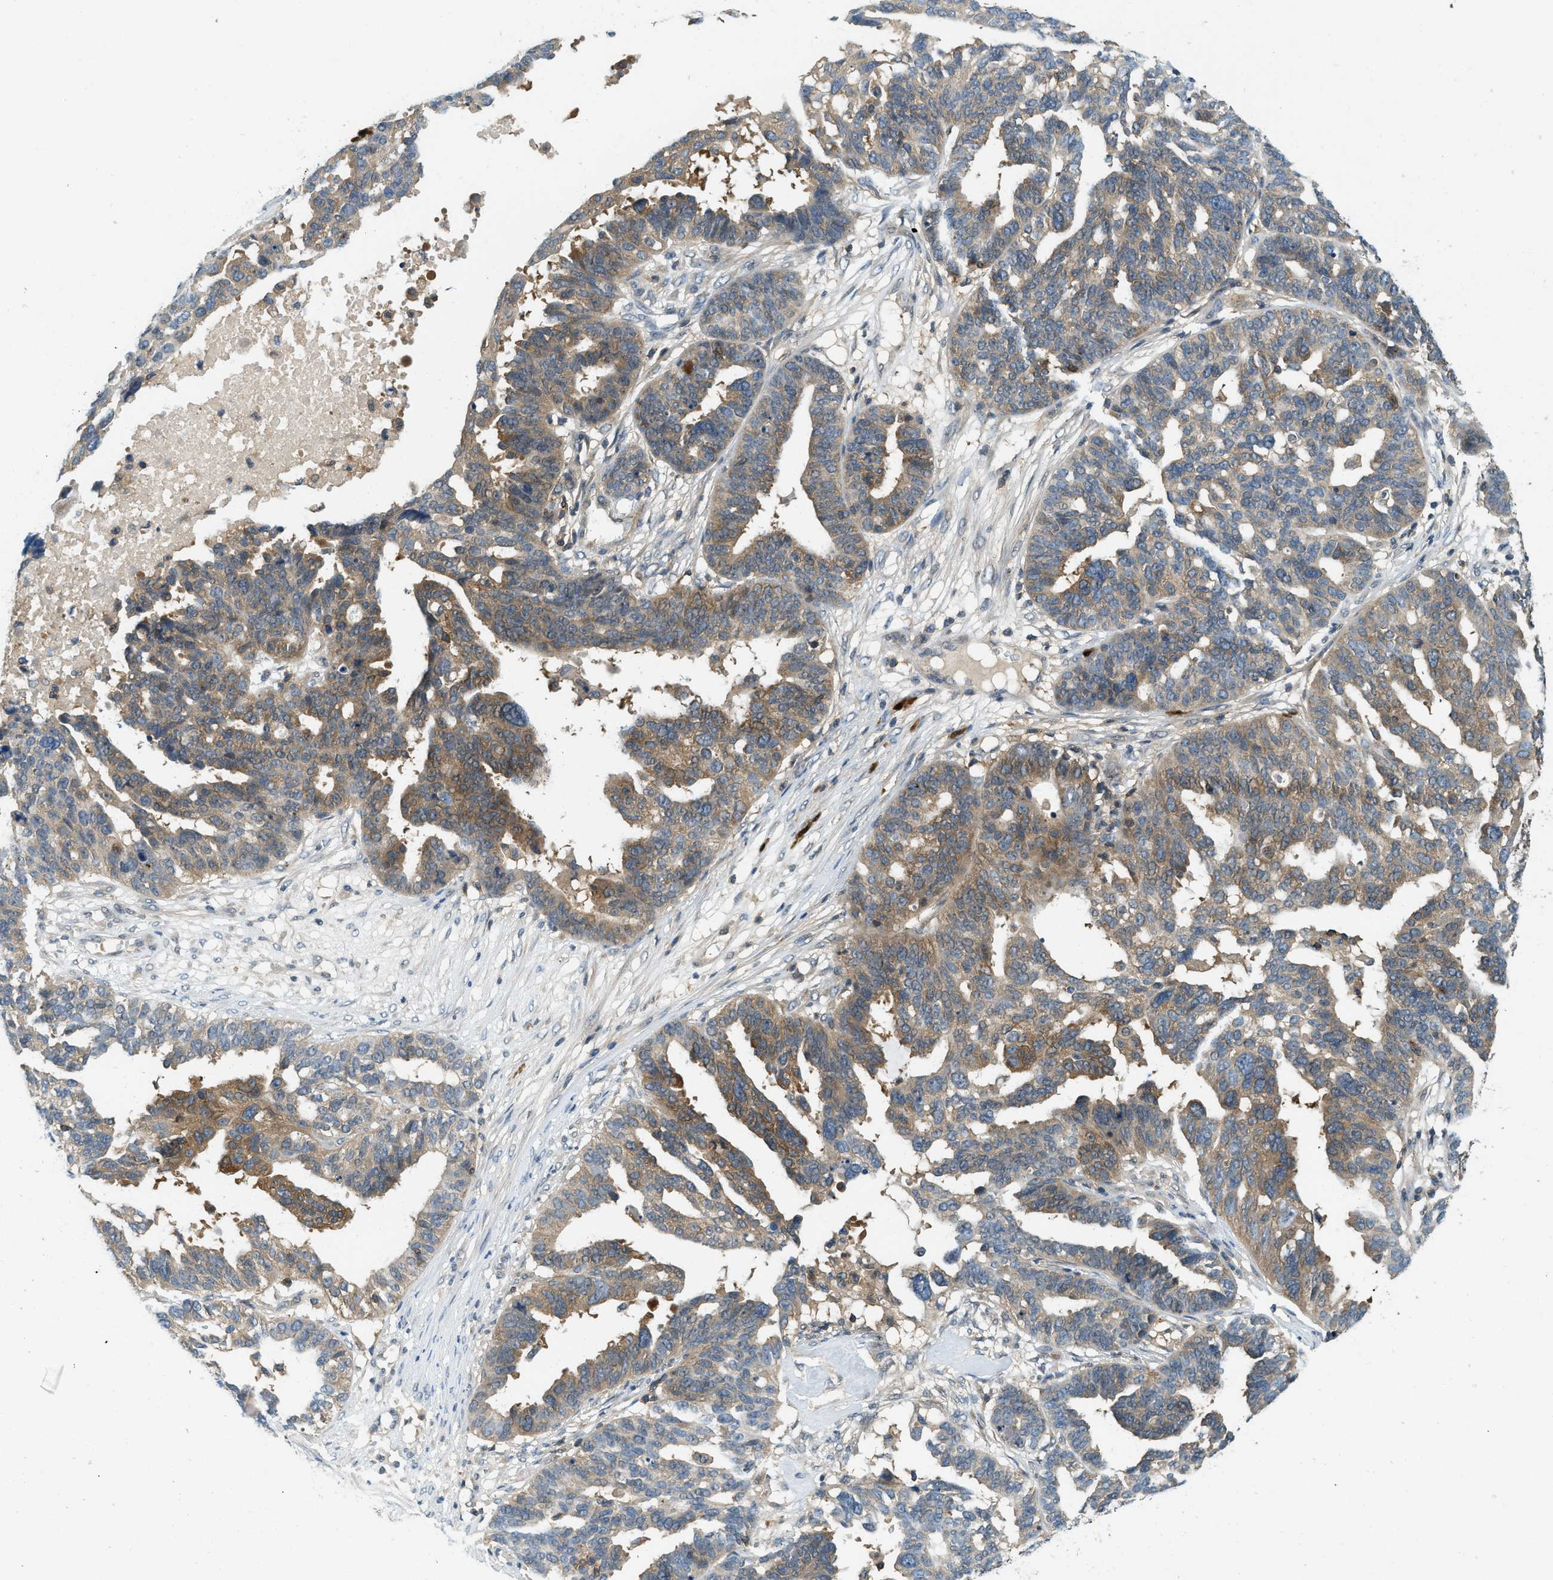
{"staining": {"intensity": "moderate", "quantity": ">75%", "location": "cytoplasmic/membranous"}, "tissue": "ovarian cancer", "cell_type": "Tumor cells", "image_type": "cancer", "snomed": [{"axis": "morphology", "description": "Cystadenocarcinoma, serous, NOS"}, {"axis": "topography", "description": "Ovary"}], "caption": "Moderate cytoplasmic/membranous expression is appreciated in approximately >75% of tumor cells in serous cystadenocarcinoma (ovarian).", "gene": "GMPPB", "patient": {"sex": "female", "age": 59}}